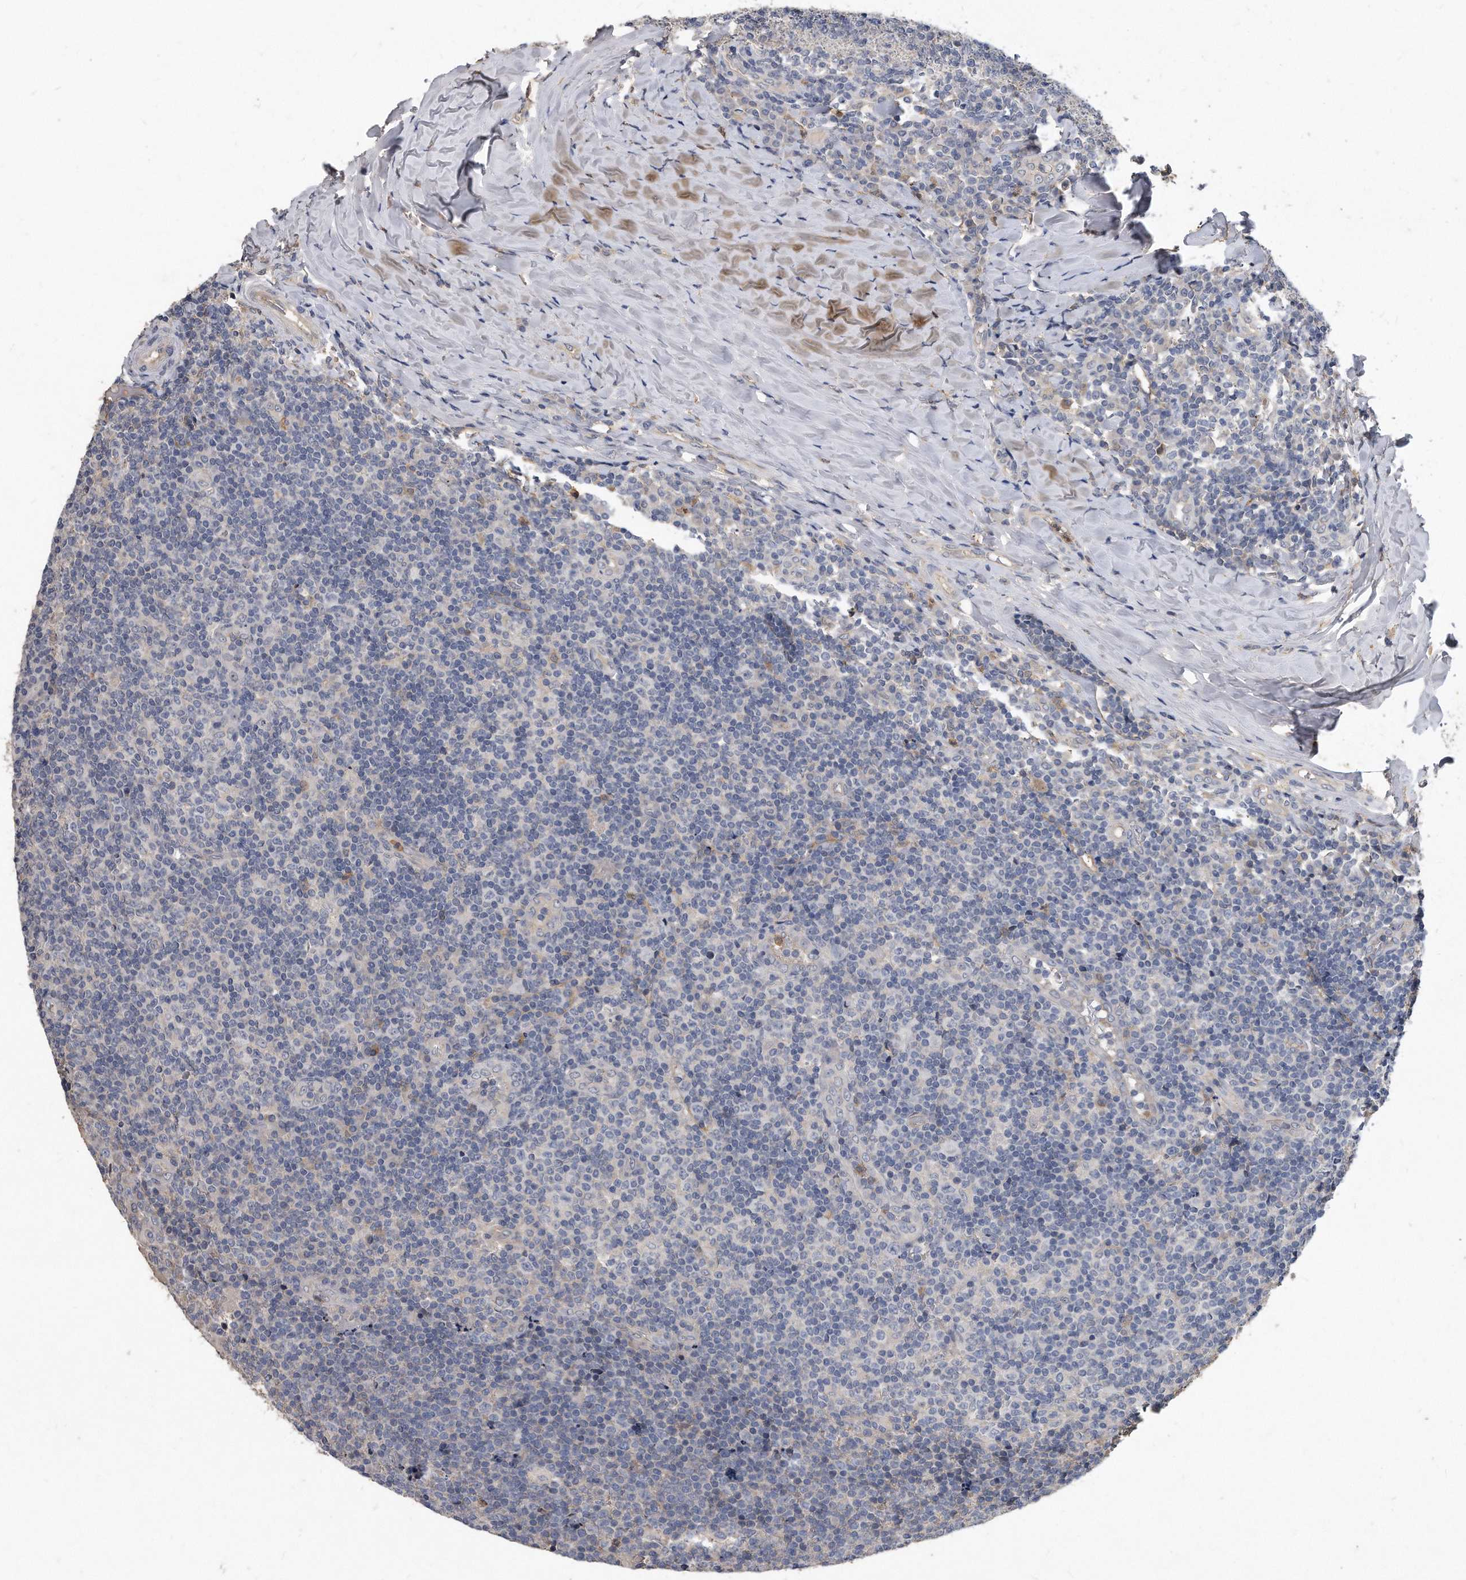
{"staining": {"intensity": "negative", "quantity": "none", "location": "none"}, "tissue": "tonsil", "cell_type": "Germinal center cells", "image_type": "normal", "snomed": [{"axis": "morphology", "description": "Normal tissue, NOS"}, {"axis": "topography", "description": "Tonsil"}], "caption": "Protein analysis of normal tonsil demonstrates no significant positivity in germinal center cells.", "gene": "HOMER3", "patient": {"sex": "female", "age": 19}}